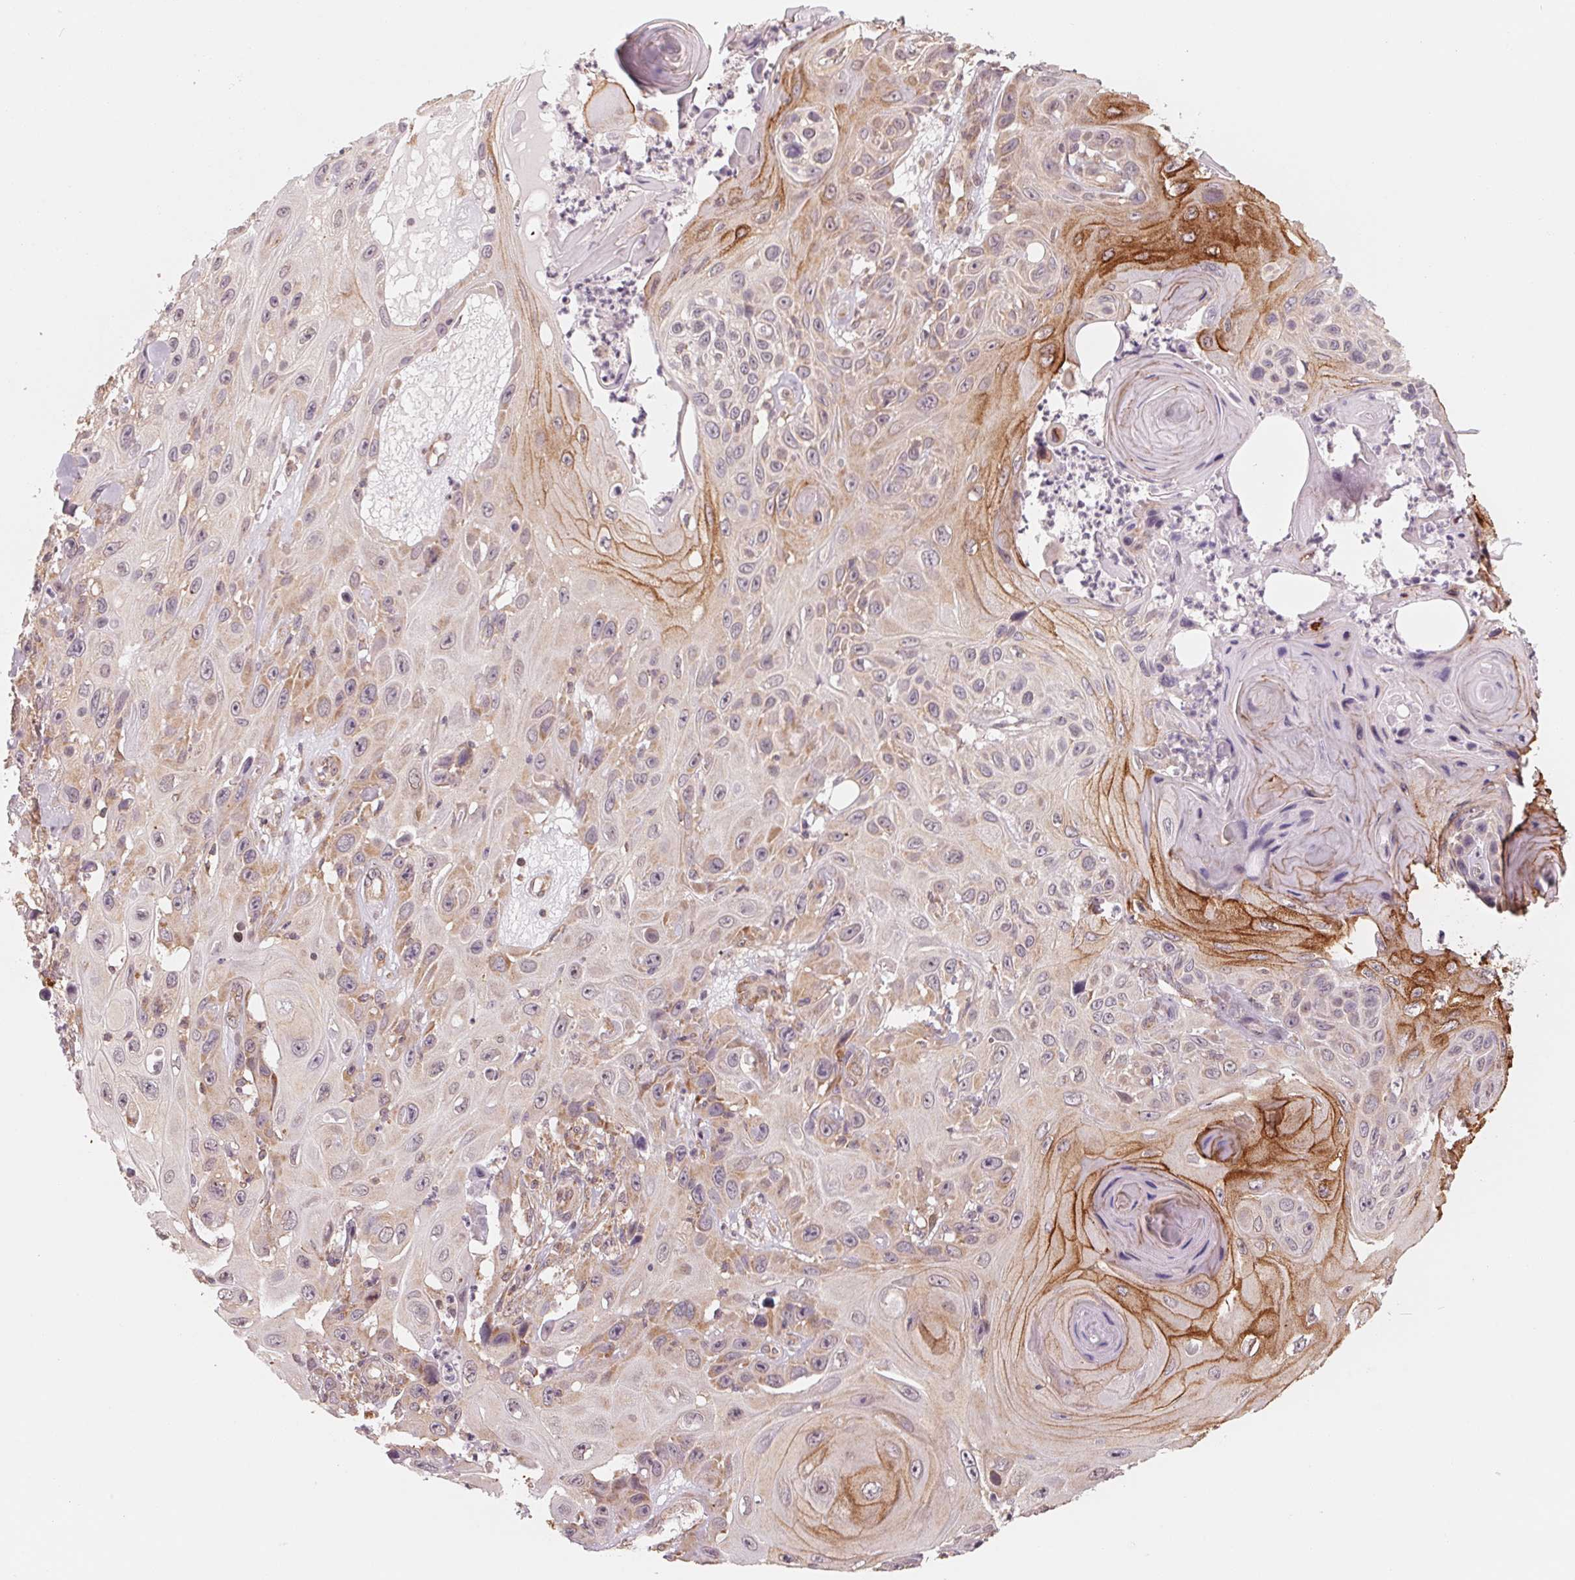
{"staining": {"intensity": "strong", "quantity": "<25%", "location": "cytoplasmic/membranous"}, "tissue": "skin cancer", "cell_type": "Tumor cells", "image_type": "cancer", "snomed": [{"axis": "morphology", "description": "Squamous cell carcinoma, NOS"}, {"axis": "topography", "description": "Skin"}], "caption": "A medium amount of strong cytoplasmic/membranous expression is appreciated in approximately <25% of tumor cells in squamous cell carcinoma (skin) tissue. (IHC, brightfield microscopy, high magnification).", "gene": "GIGYF2", "patient": {"sex": "male", "age": 82}}